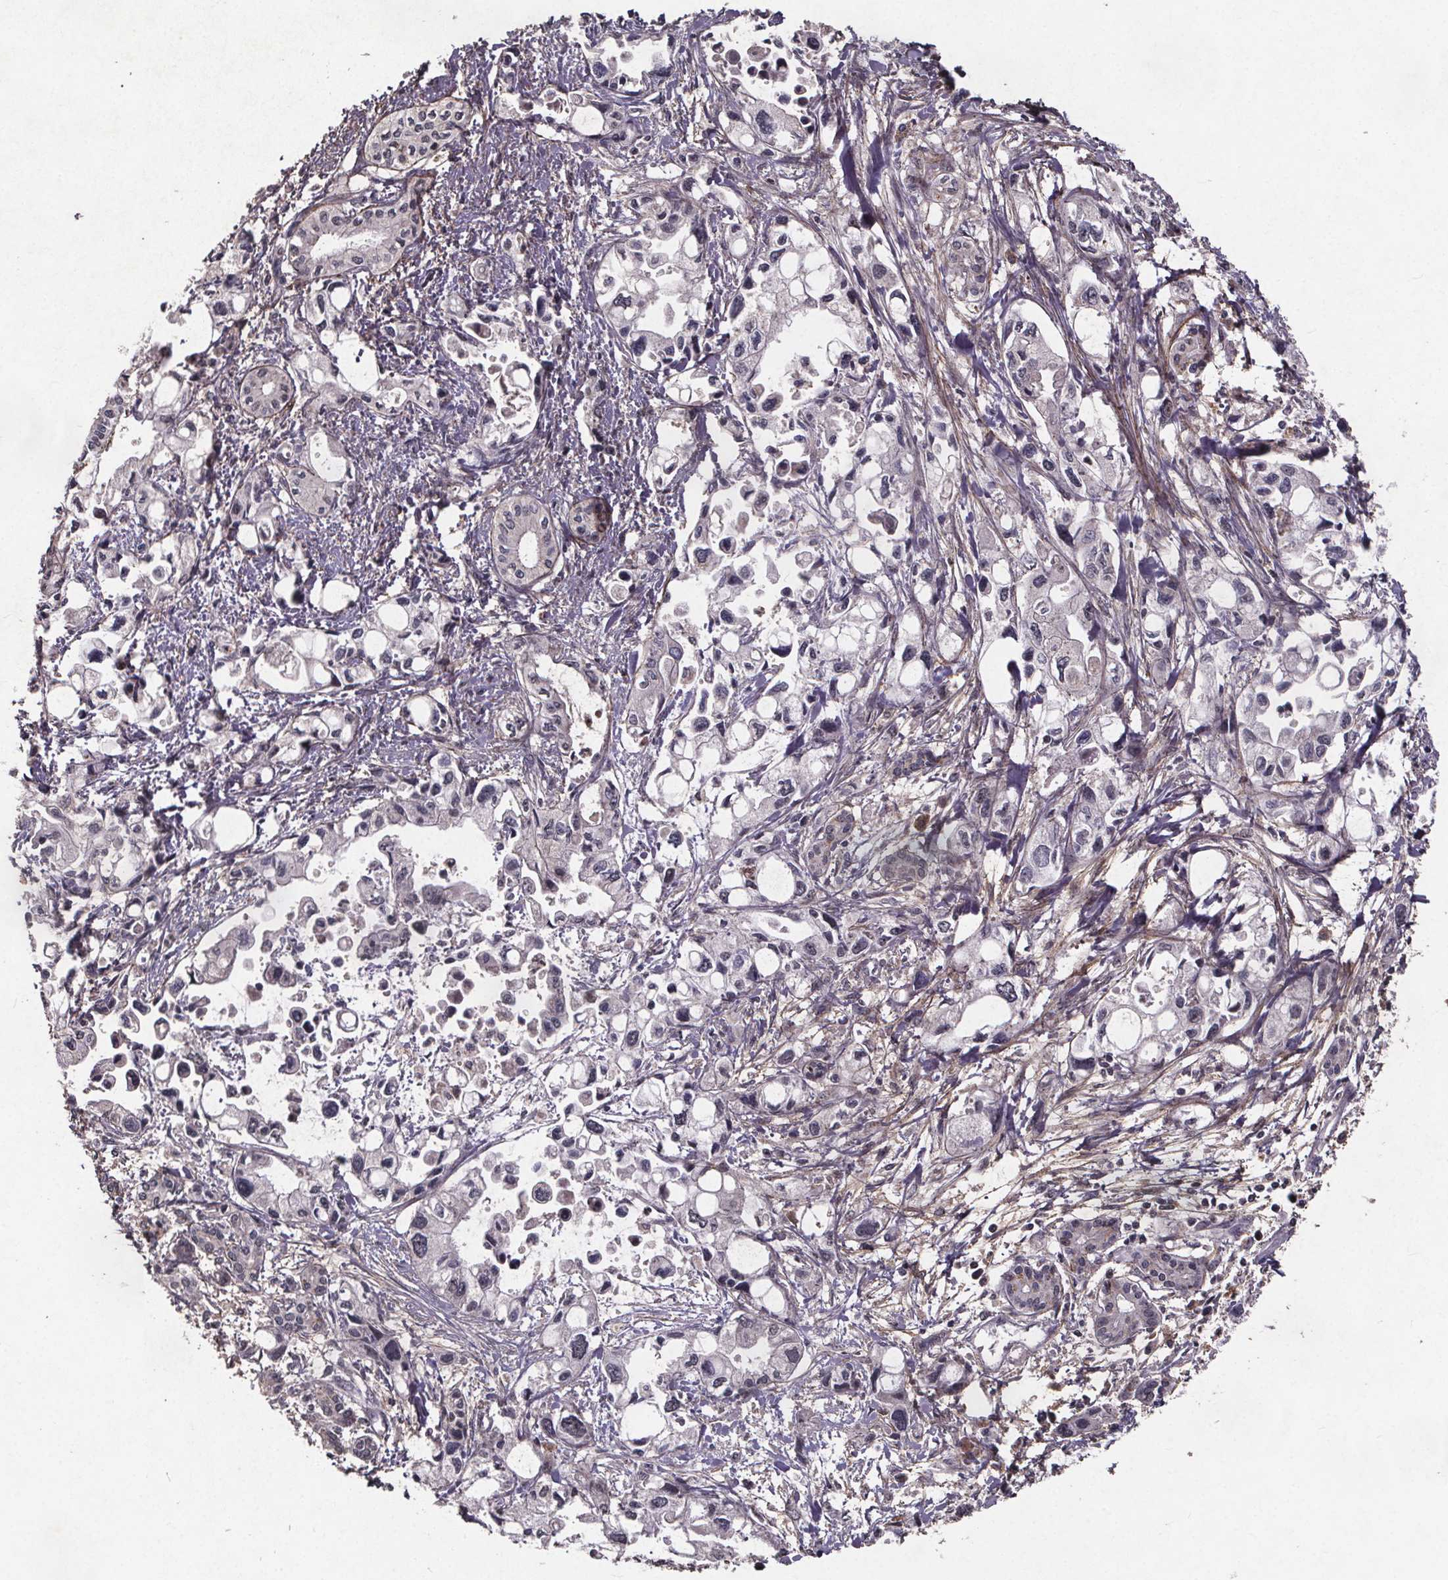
{"staining": {"intensity": "negative", "quantity": "none", "location": "none"}, "tissue": "pancreatic cancer", "cell_type": "Tumor cells", "image_type": "cancer", "snomed": [{"axis": "morphology", "description": "Adenocarcinoma, NOS"}, {"axis": "topography", "description": "Pancreas"}], "caption": "Histopathology image shows no protein staining in tumor cells of adenocarcinoma (pancreatic) tissue.", "gene": "GPX3", "patient": {"sex": "female", "age": 61}}